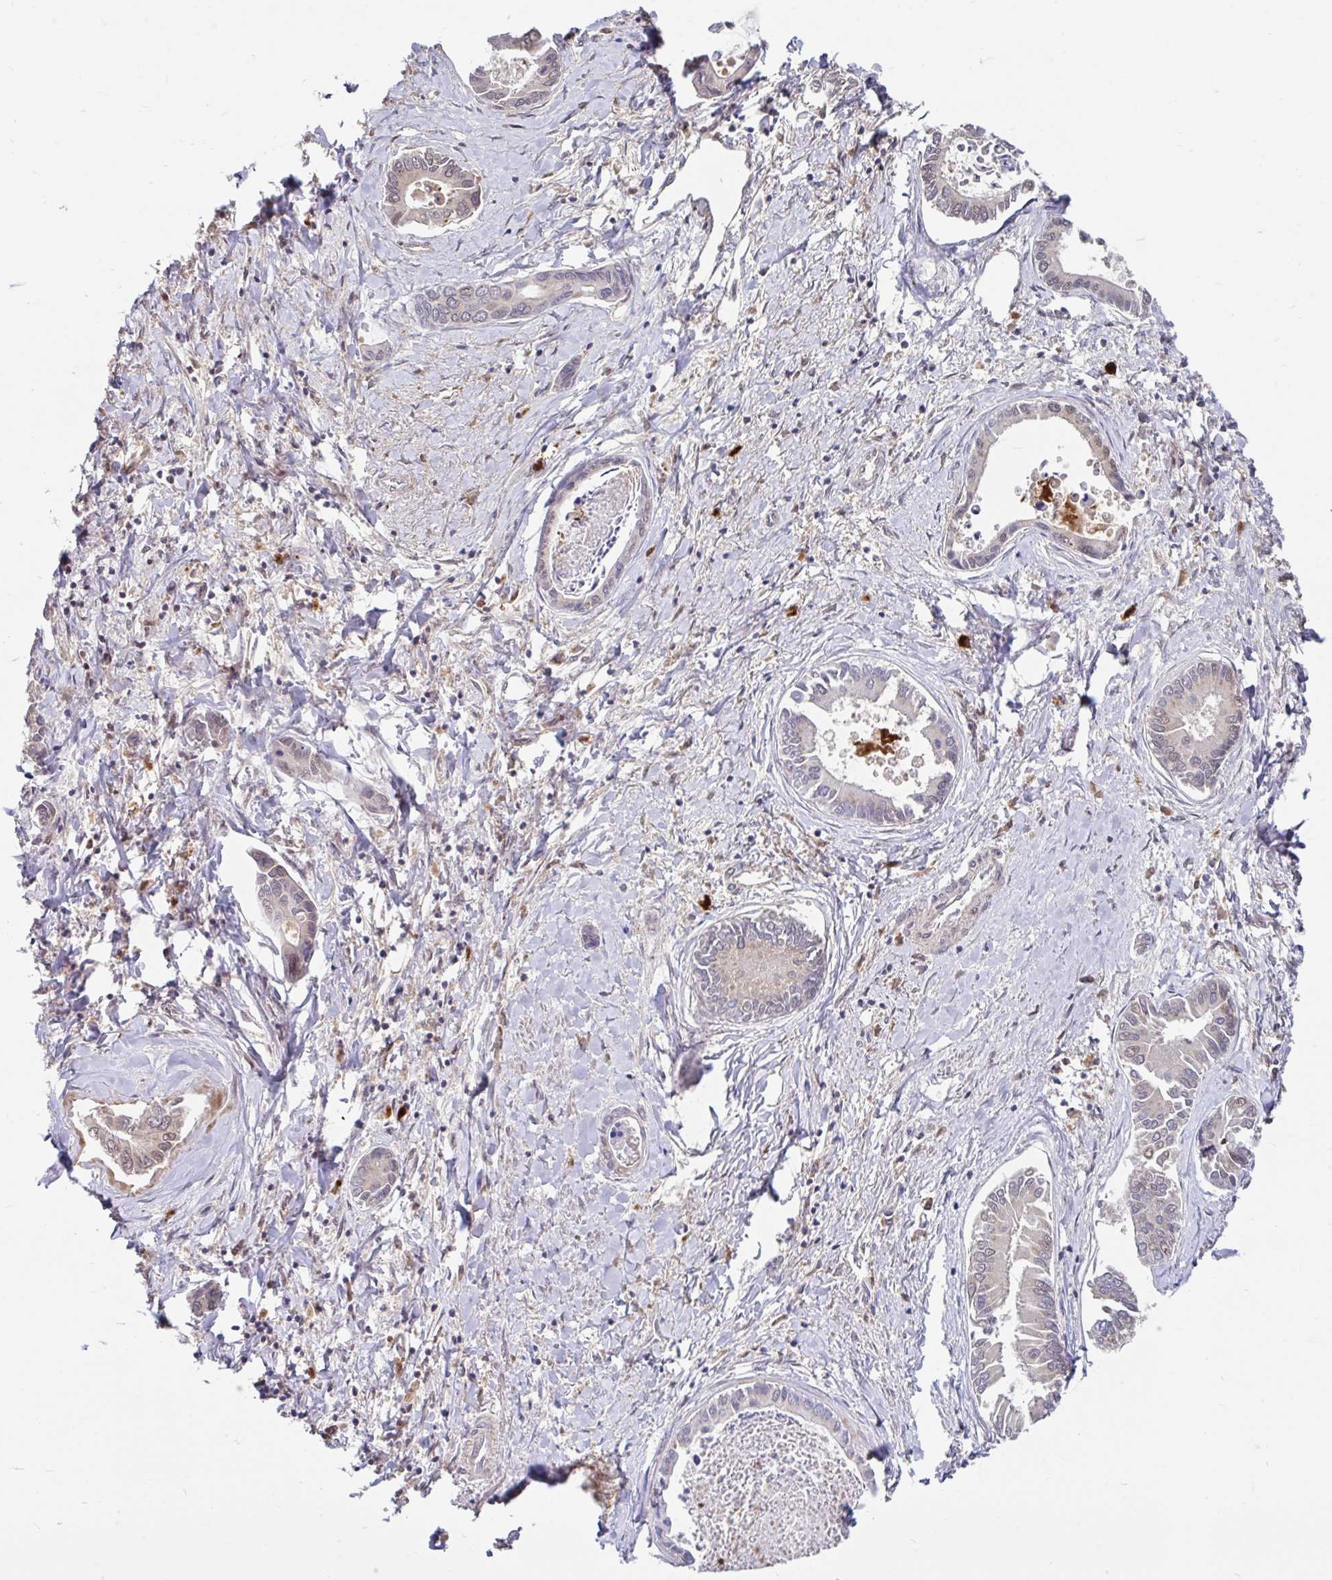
{"staining": {"intensity": "negative", "quantity": "none", "location": "none"}, "tissue": "liver cancer", "cell_type": "Tumor cells", "image_type": "cancer", "snomed": [{"axis": "morphology", "description": "Cholangiocarcinoma"}, {"axis": "topography", "description": "Liver"}], "caption": "Immunohistochemical staining of human liver cholangiocarcinoma demonstrates no significant positivity in tumor cells.", "gene": "BLVRA", "patient": {"sex": "male", "age": 66}}